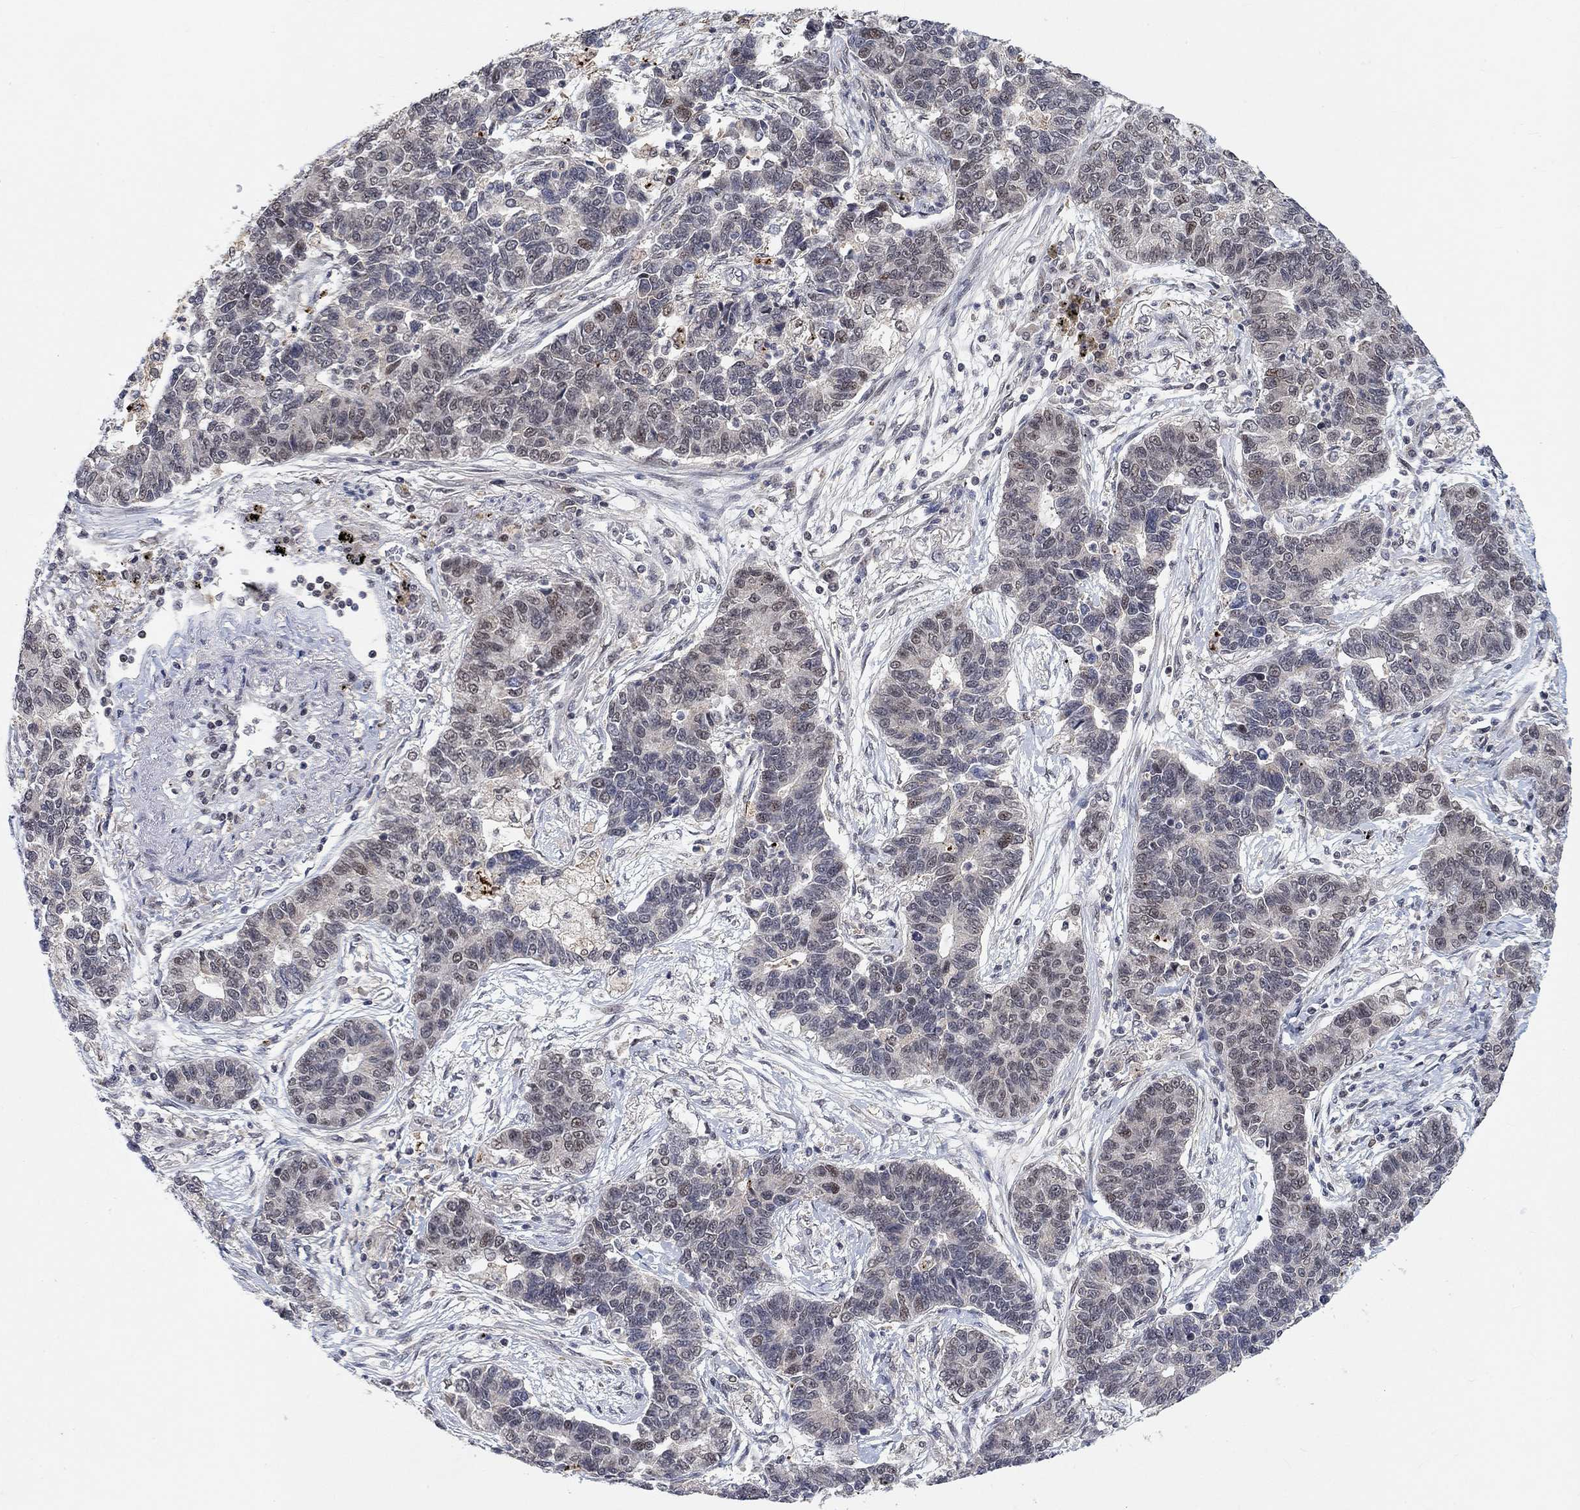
{"staining": {"intensity": "negative", "quantity": "none", "location": "none"}, "tissue": "lung cancer", "cell_type": "Tumor cells", "image_type": "cancer", "snomed": [{"axis": "morphology", "description": "Adenocarcinoma, NOS"}, {"axis": "topography", "description": "Lung"}], "caption": "High magnification brightfield microscopy of lung cancer stained with DAB (3,3'-diaminobenzidine) (brown) and counterstained with hematoxylin (blue): tumor cells show no significant positivity. (DAB immunohistochemistry with hematoxylin counter stain).", "gene": "THAP8", "patient": {"sex": "female", "age": 57}}